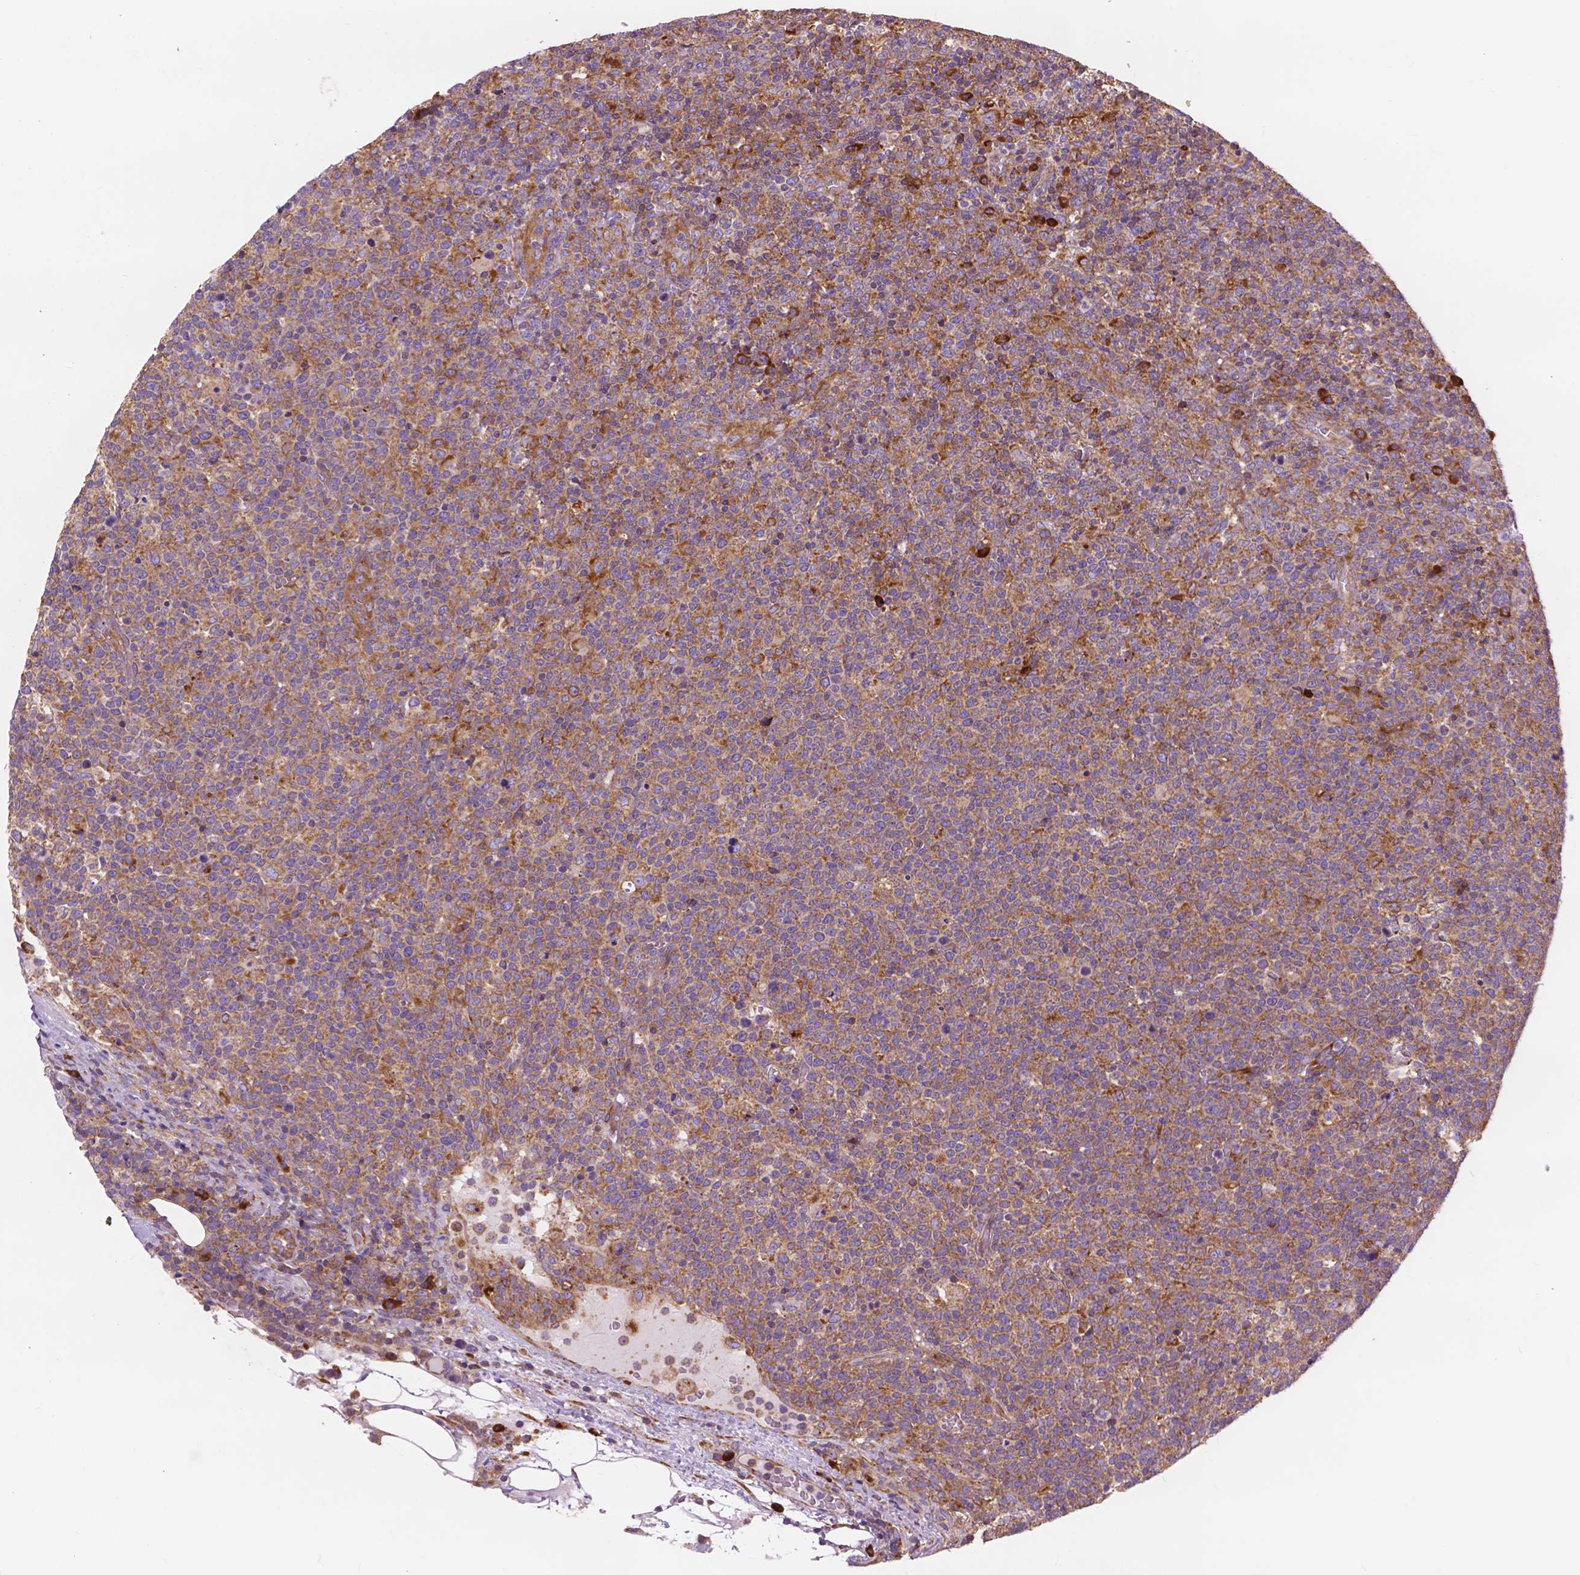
{"staining": {"intensity": "moderate", "quantity": ">75%", "location": "cytoplasmic/membranous"}, "tissue": "lymphoma", "cell_type": "Tumor cells", "image_type": "cancer", "snomed": [{"axis": "morphology", "description": "Malignant lymphoma, non-Hodgkin's type, High grade"}, {"axis": "topography", "description": "Lymph node"}], "caption": "Lymphoma stained with immunohistochemistry reveals moderate cytoplasmic/membranous expression in about >75% of tumor cells.", "gene": "RPL37A", "patient": {"sex": "male", "age": 61}}